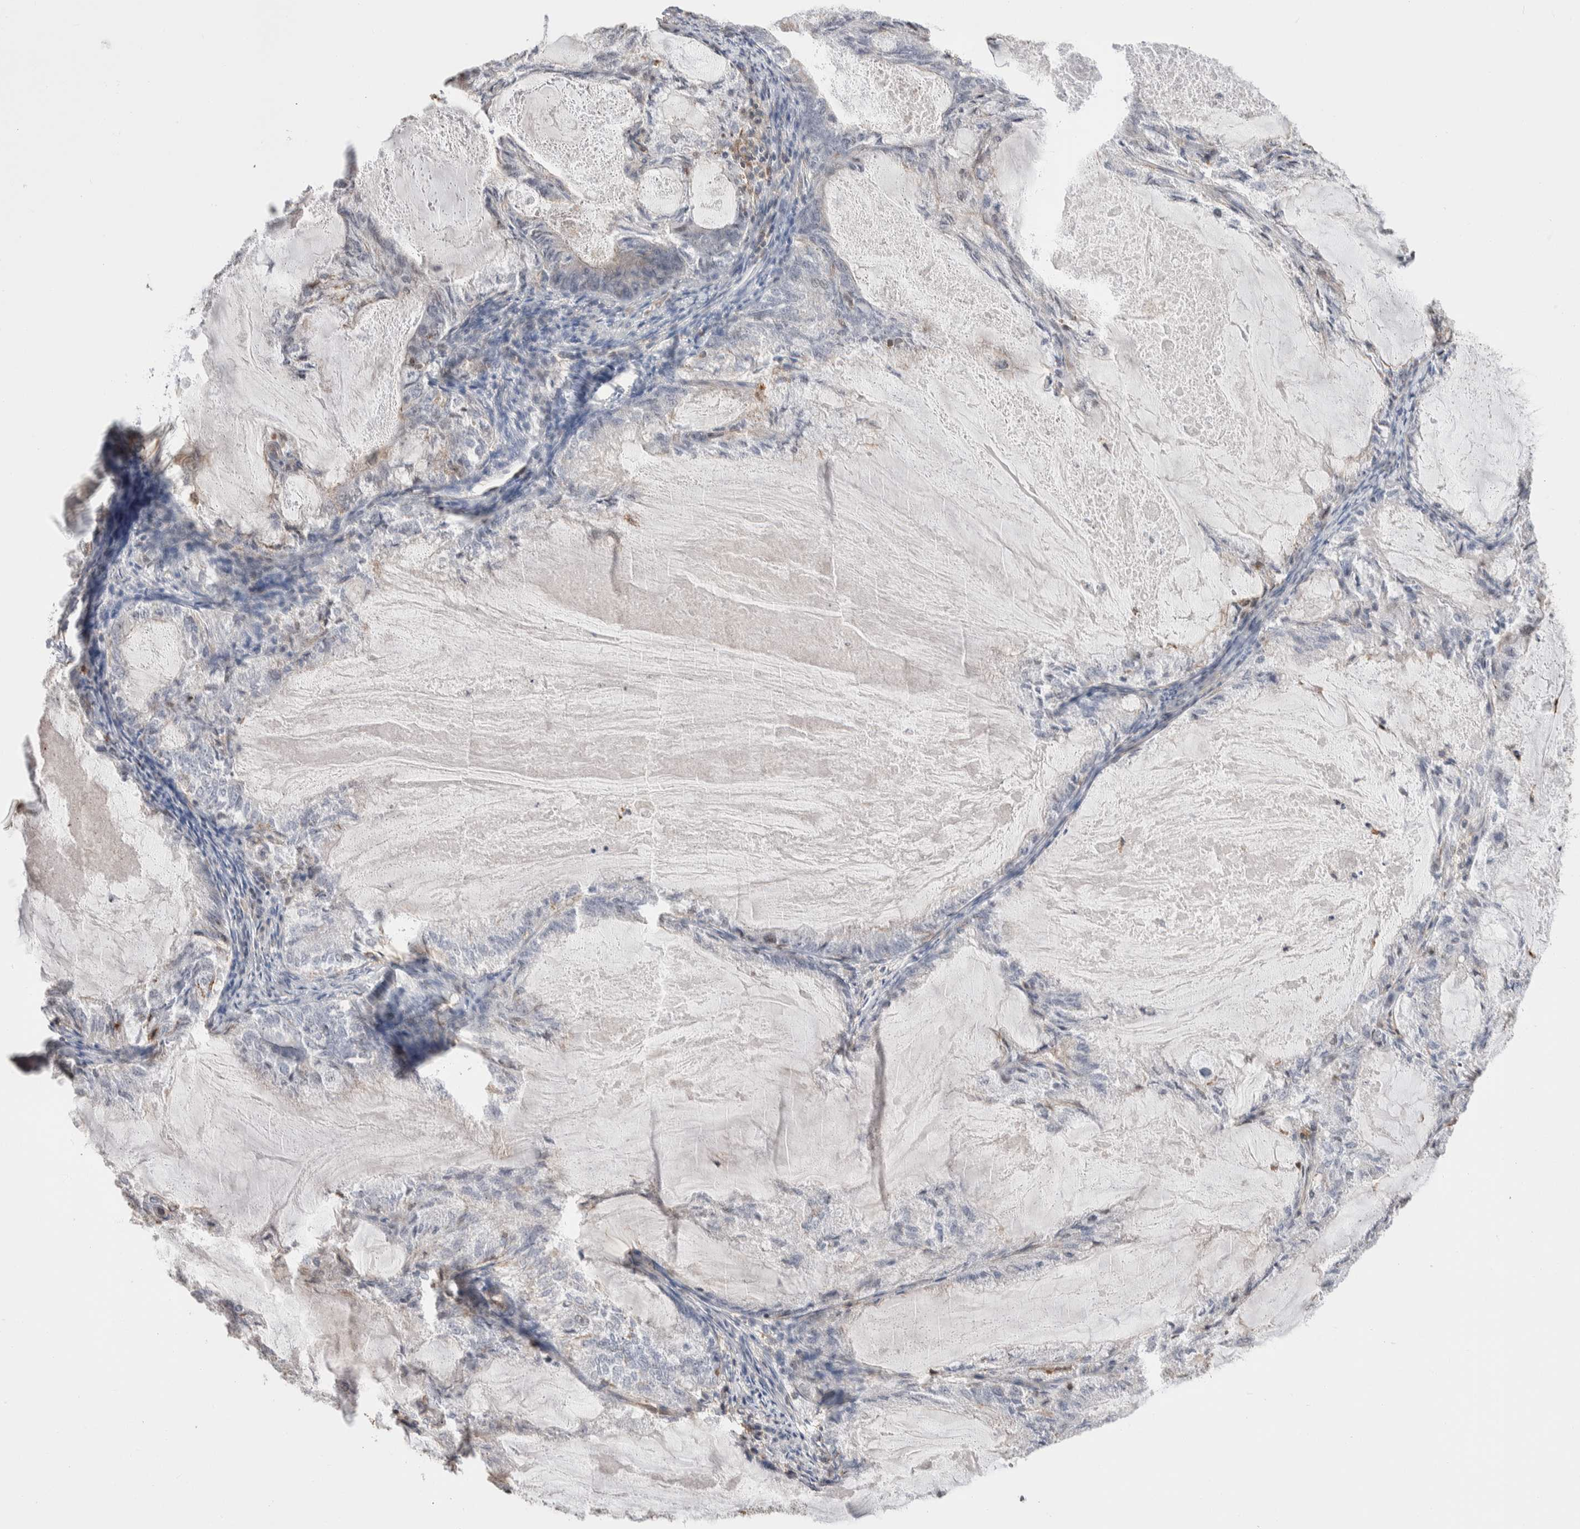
{"staining": {"intensity": "negative", "quantity": "none", "location": "none"}, "tissue": "endometrial cancer", "cell_type": "Tumor cells", "image_type": "cancer", "snomed": [{"axis": "morphology", "description": "Adenocarcinoma, NOS"}, {"axis": "topography", "description": "Endometrium"}], "caption": "Histopathology image shows no significant protein expression in tumor cells of endometrial cancer (adenocarcinoma). Nuclei are stained in blue.", "gene": "ZNF704", "patient": {"sex": "female", "age": 86}}